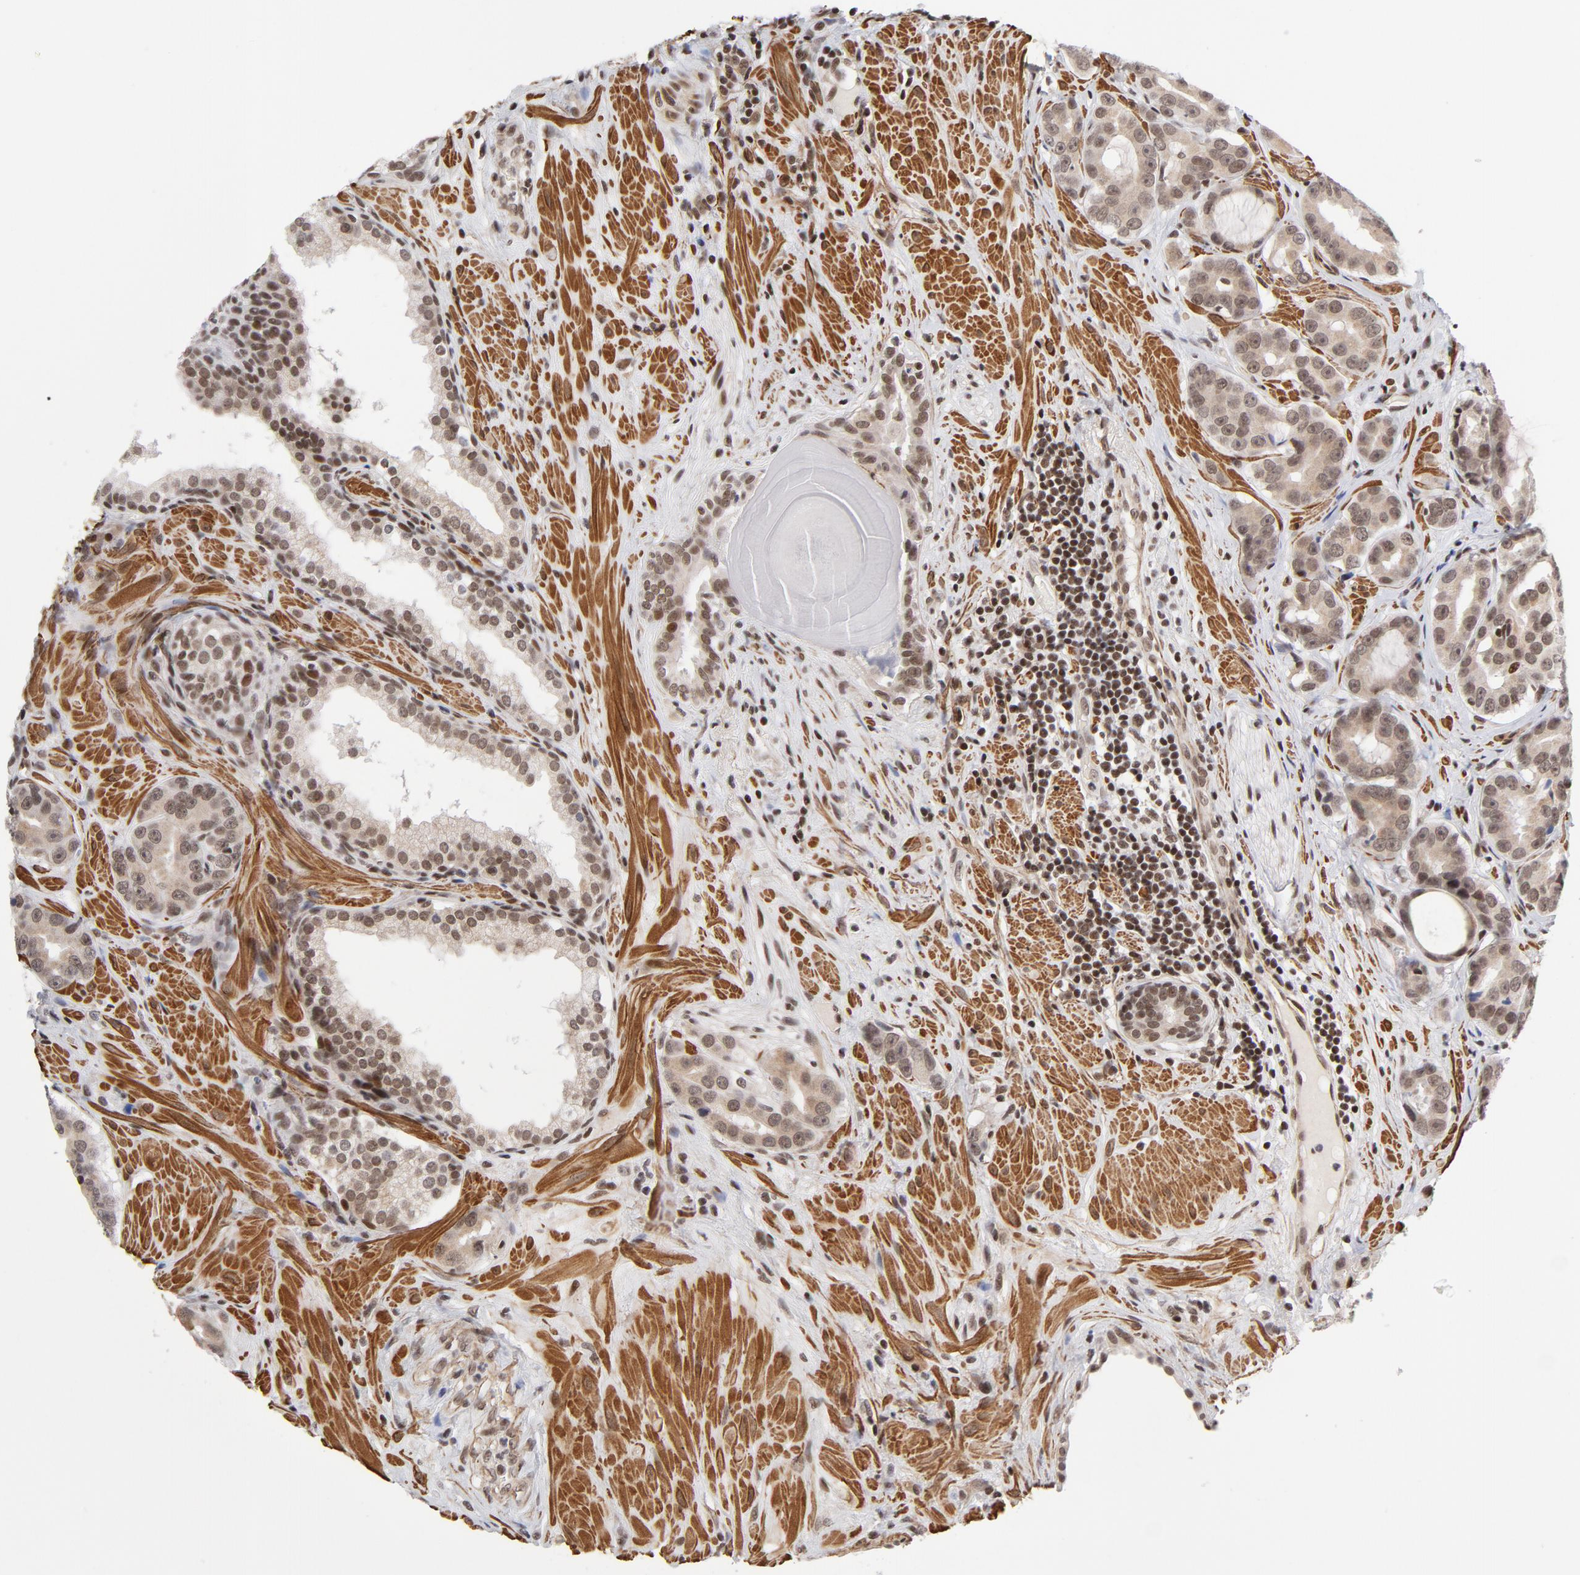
{"staining": {"intensity": "strong", "quantity": ">75%", "location": "nuclear"}, "tissue": "prostate cancer", "cell_type": "Tumor cells", "image_type": "cancer", "snomed": [{"axis": "morphology", "description": "Adenocarcinoma, Low grade"}, {"axis": "topography", "description": "Prostate"}], "caption": "Low-grade adenocarcinoma (prostate) stained for a protein exhibits strong nuclear positivity in tumor cells.", "gene": "CTCF", "patient": {"sex": "male", "age": 59}}